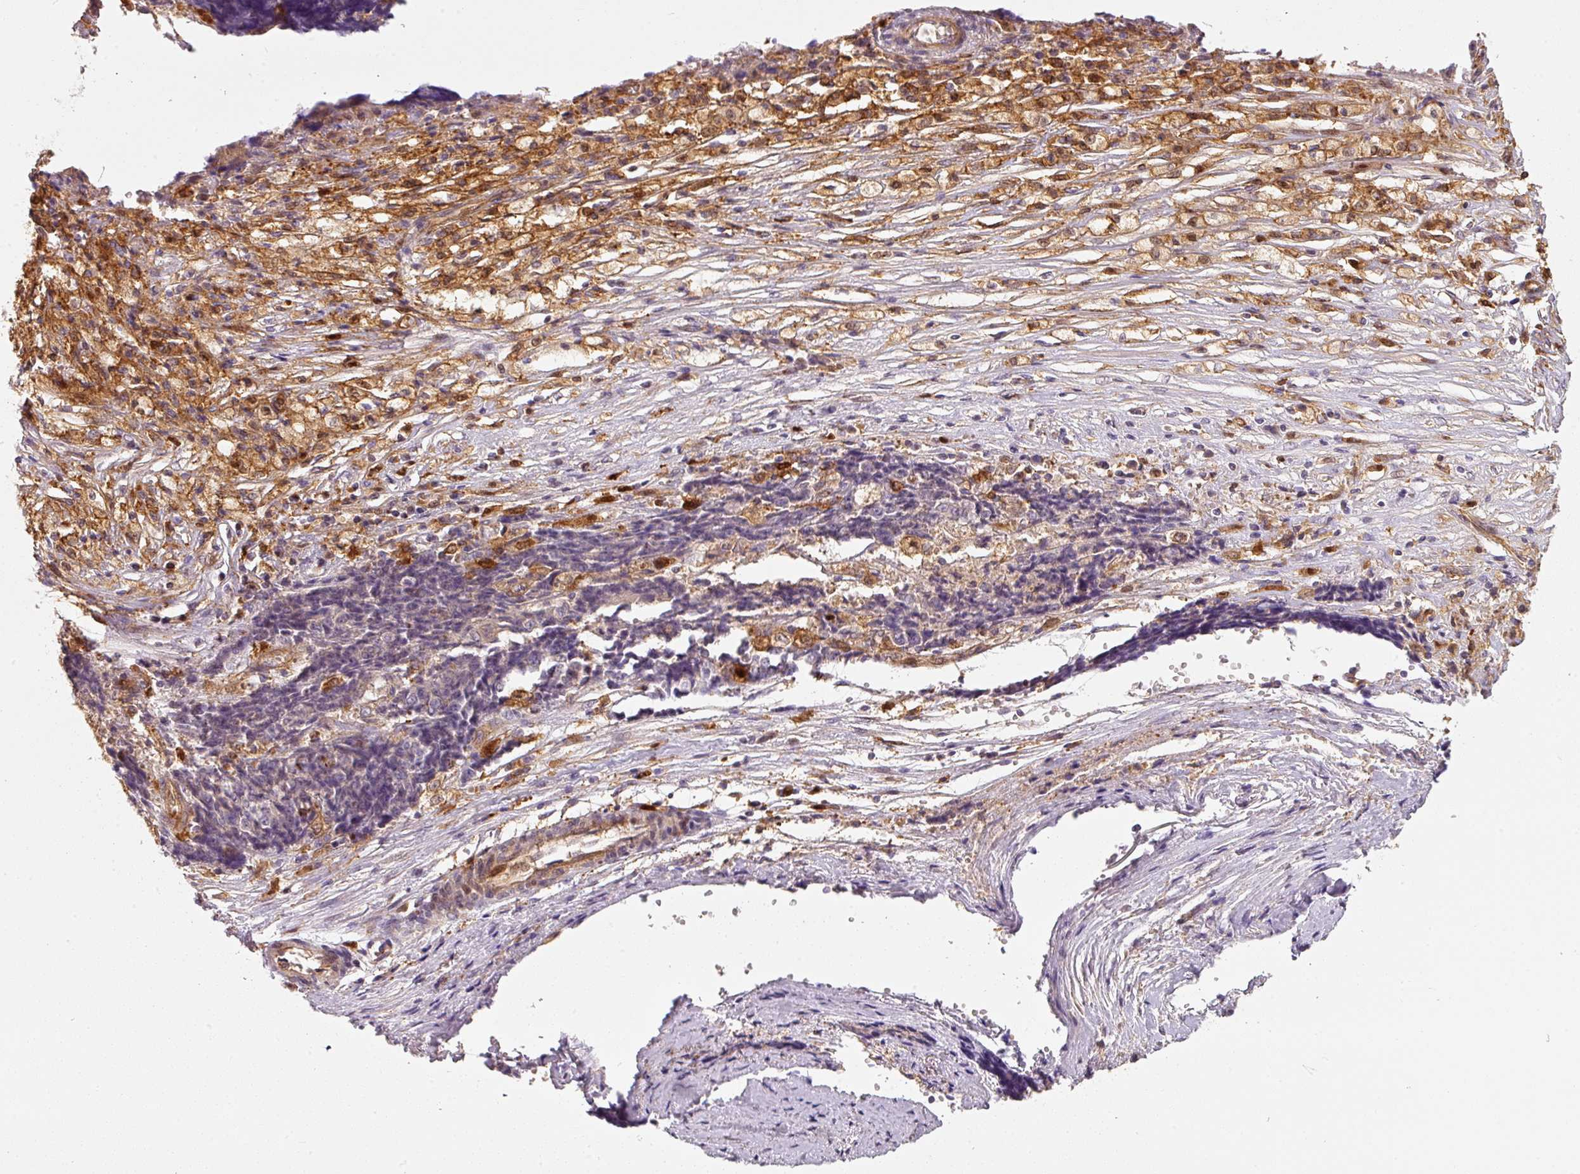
{"staining": {"intensity": "negative", "quantity": "none", "location": "none"}, "tissue": "ovarian cancer", "cell_type": "Tumor cells", "image_type": "cancer", "snomed": [{"axis": "morphology", "description": "Carcinoma, endometroid"}, {"axis": "topography", "description": "Ovary"}], "caption": "Protein analysis of ovarian endometroid carcinoma displays no significant positivity in tumor cells.", "gene": "IQGAP2", "patient": {"sex": "female", "age": 42}}